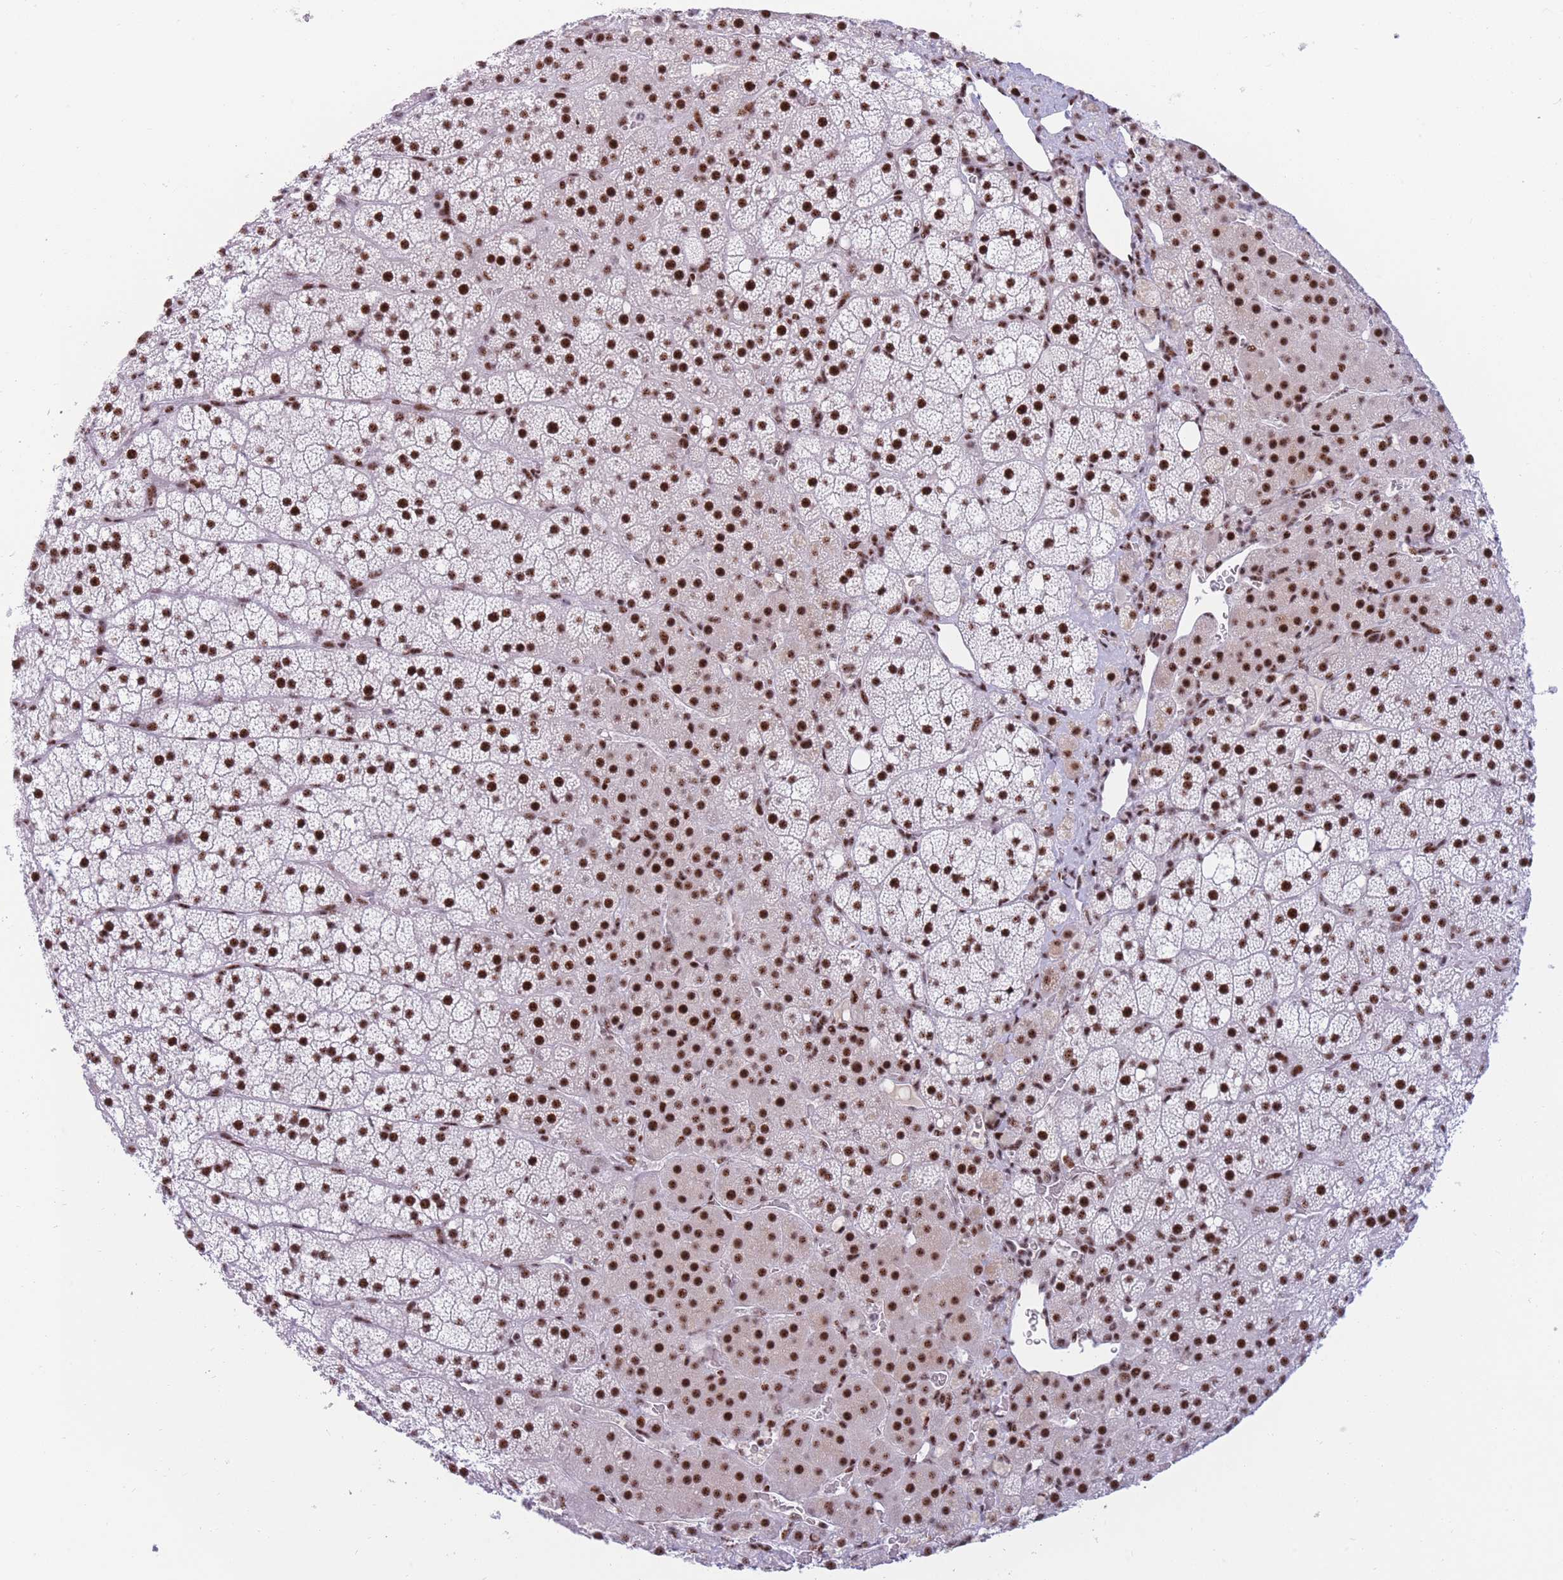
{"staining": {"intensity": "strong", "quantity": ">75%", "location": "nuclear"}, "tissue": "adrenal gland", "cell_type": "Glandular cells", "image_type": "normal", "snomed": [{"axis": "morphology", "description": "Normal tissue, NOS"}, {"axis": "topography", "description": "Adrenal gland"}], "caption": "Strong nuclear expression for a protein is identified in about >75% of glandular cells of unremarkable adrenal gland using IHC.", "gene": "TMEM35B", "patient": {"sex": "male", "age": 53}}